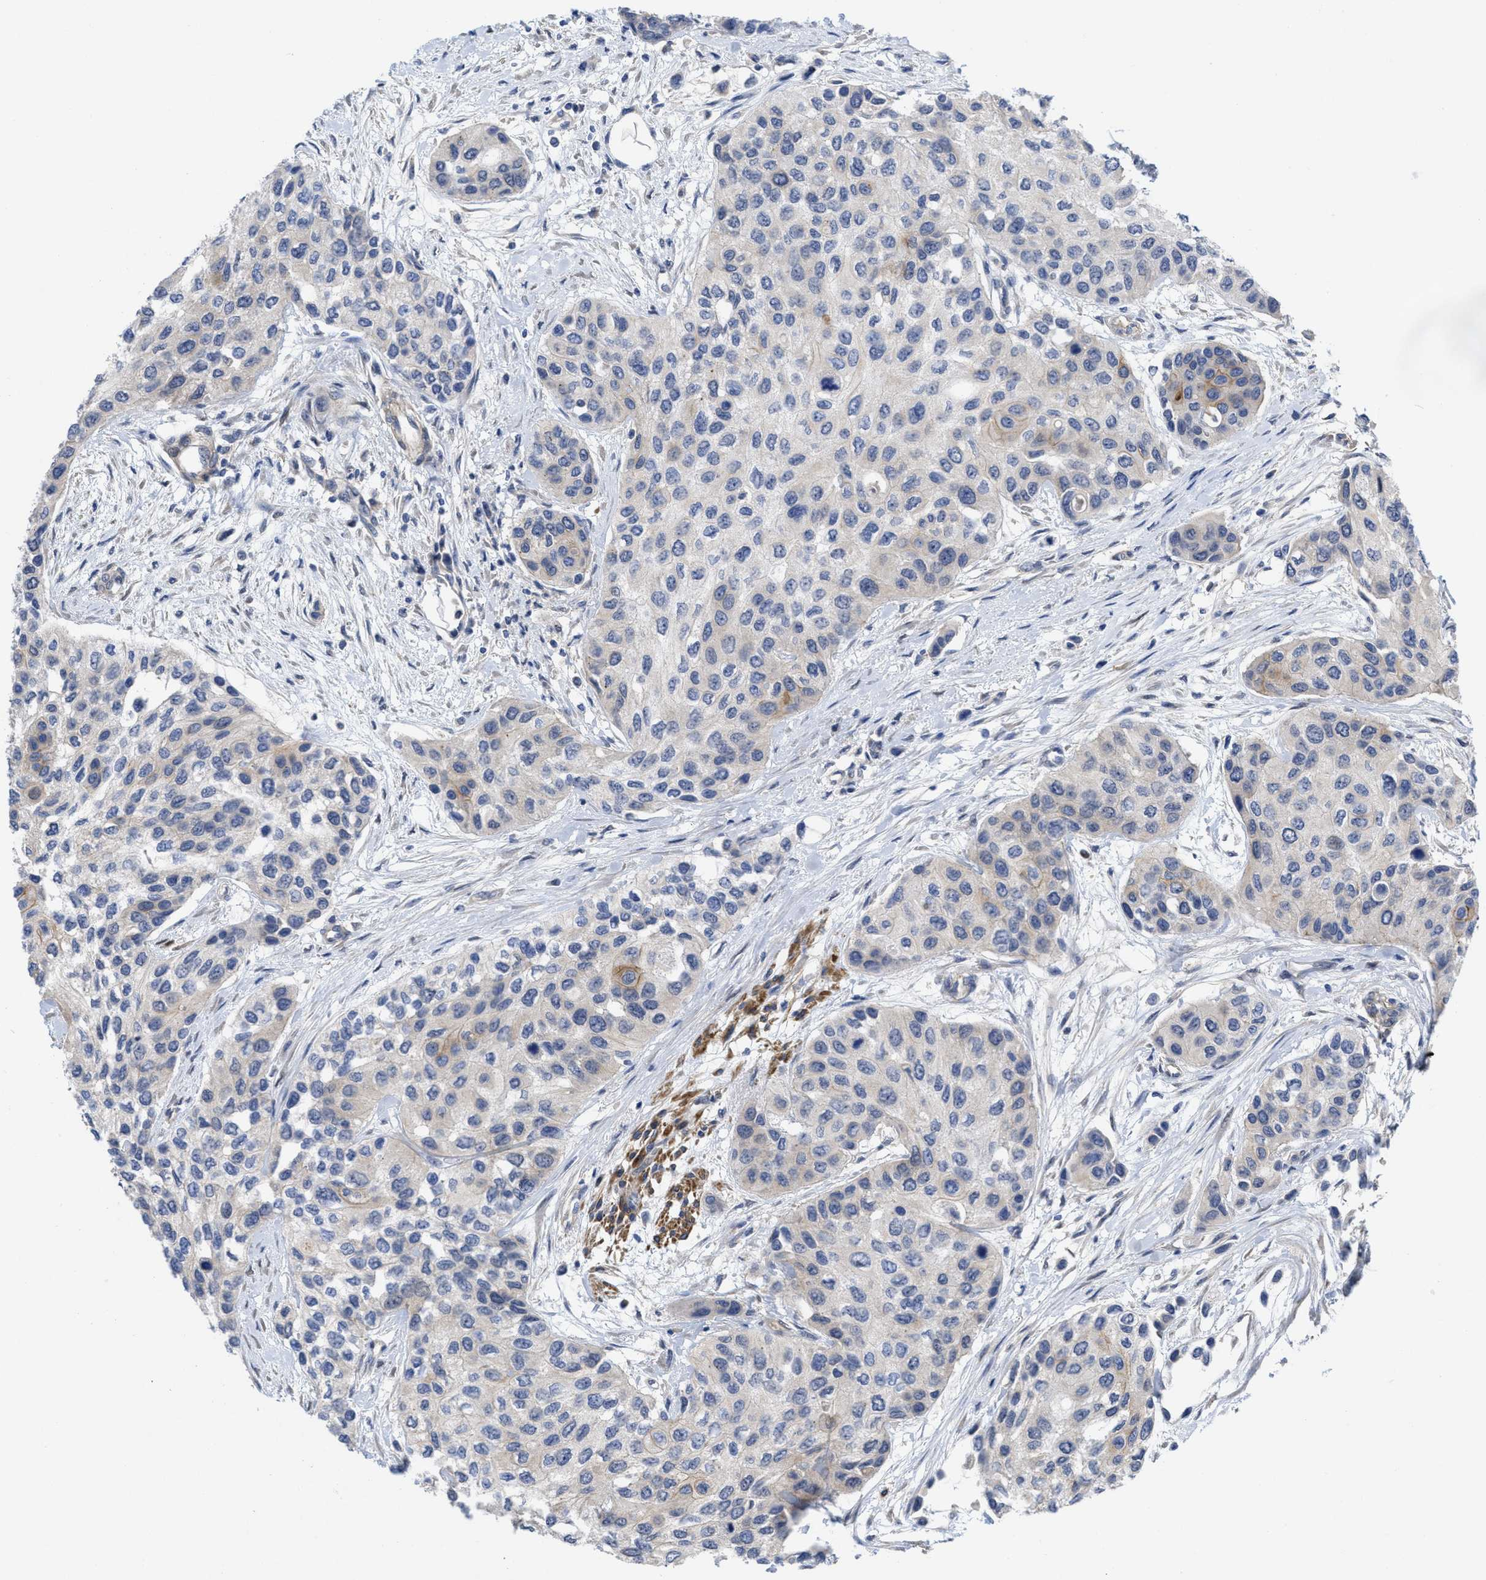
{"staining": {"intensity": "weak", "quantity": "<25%", "location": "cytoplasmic/membranous"}, "tissue": "urothelial cancer", "cell_type": "Tumor cells", "image_type": "cancer", "snomed": [{"axis": "morphology", "description": "Urothelial carcinoma, High grade"}, {"axis": "topography", "description": "Urinary bladder"}], "caption": "Tumor cells show no significant protein staining in urothelial carcinoma (high-grade). (Brightfield microscopy of DAB immunohistochemistry (IHC) at high magnification).", "gene": "ARHGEF26", "patient": {"sex": "female", "age": 56}}